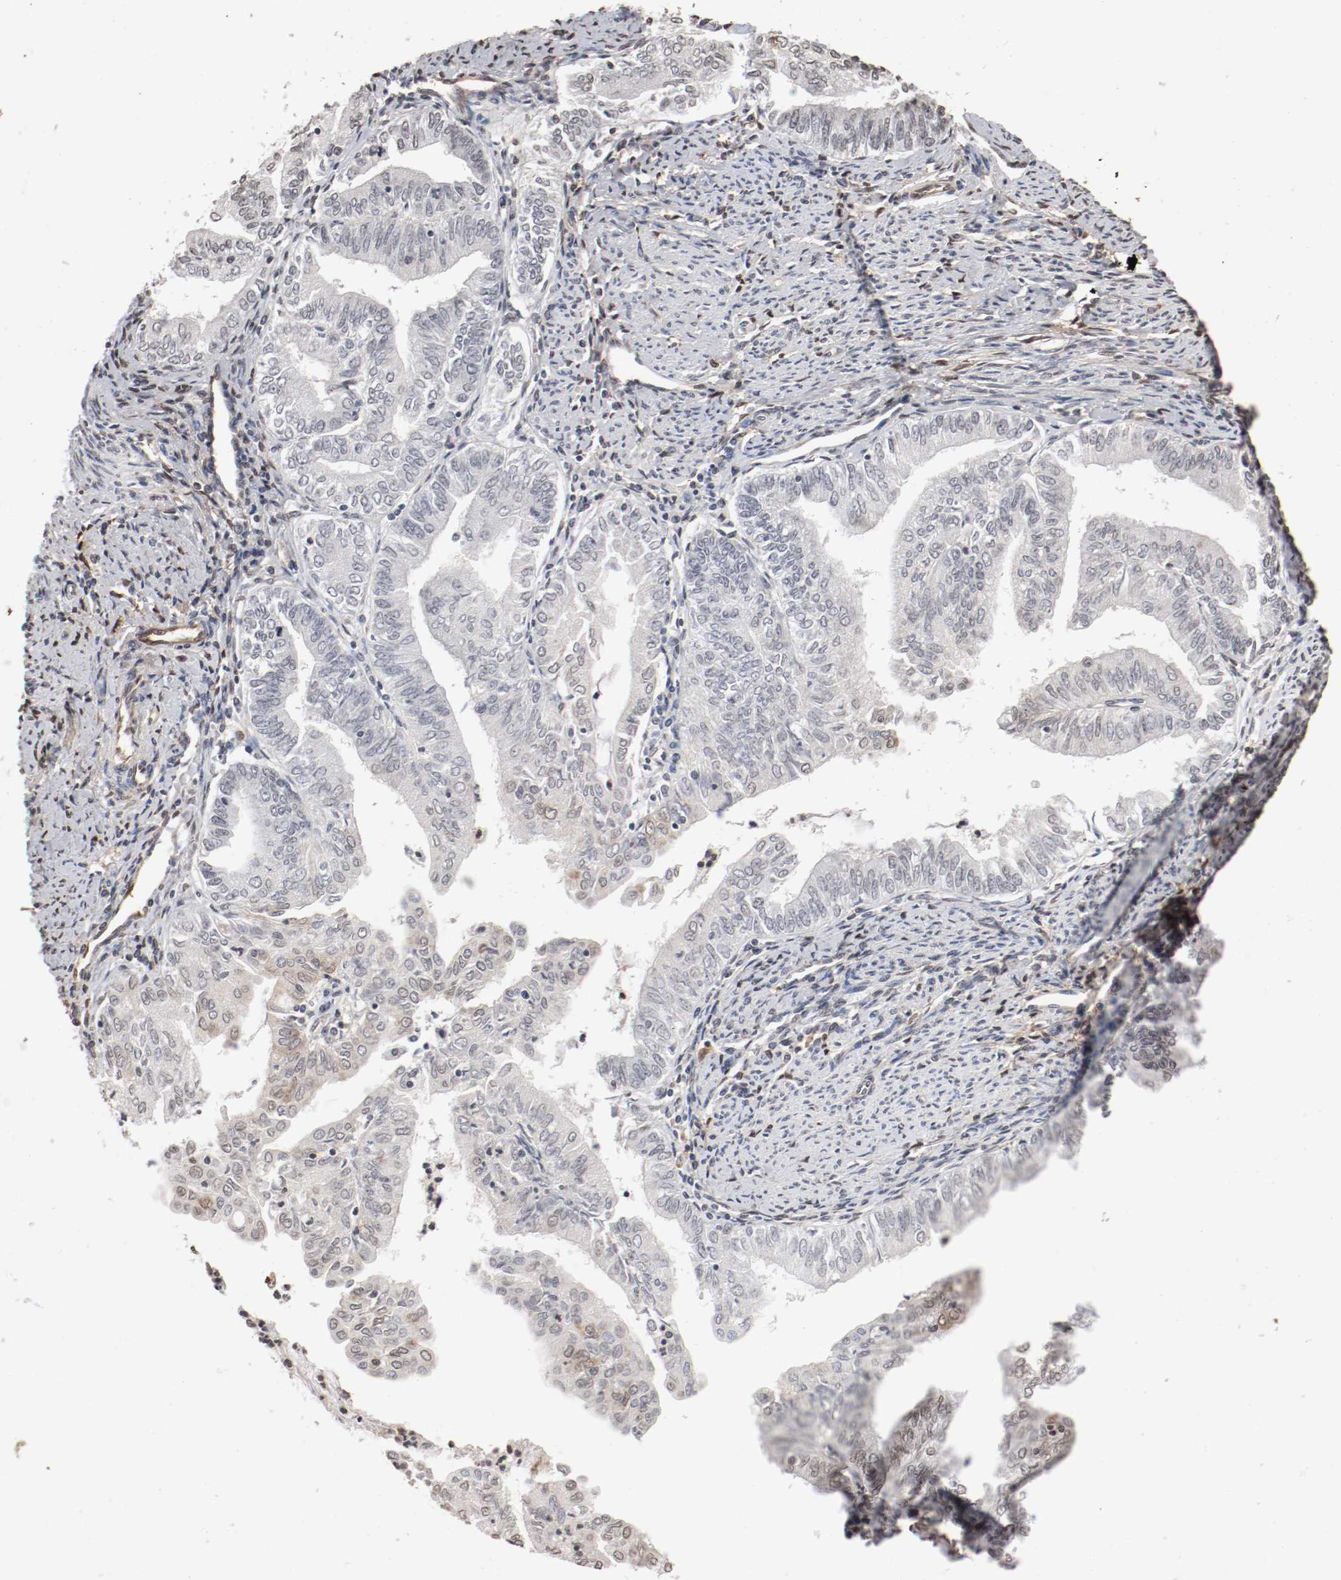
{"staining": {"intensity": "weak", "quantity": "<25%", "location": "cytoplasmic/membranous,nuclear"}, "tissue": "endometrial cancer", "cell_type": "Tumor cells", "image_type": "cancer", "snomed": [{"axis": "morphology", "description": "Adenocarcinoma, NOS"}, {"axis": "topography", "description": "Endometrium"}], "caption": "There is no significant staining in tumor cells of endometrial adenocarcinoma.", "gene": "WASL", "patient": {"sex": "female", "age": 66}}